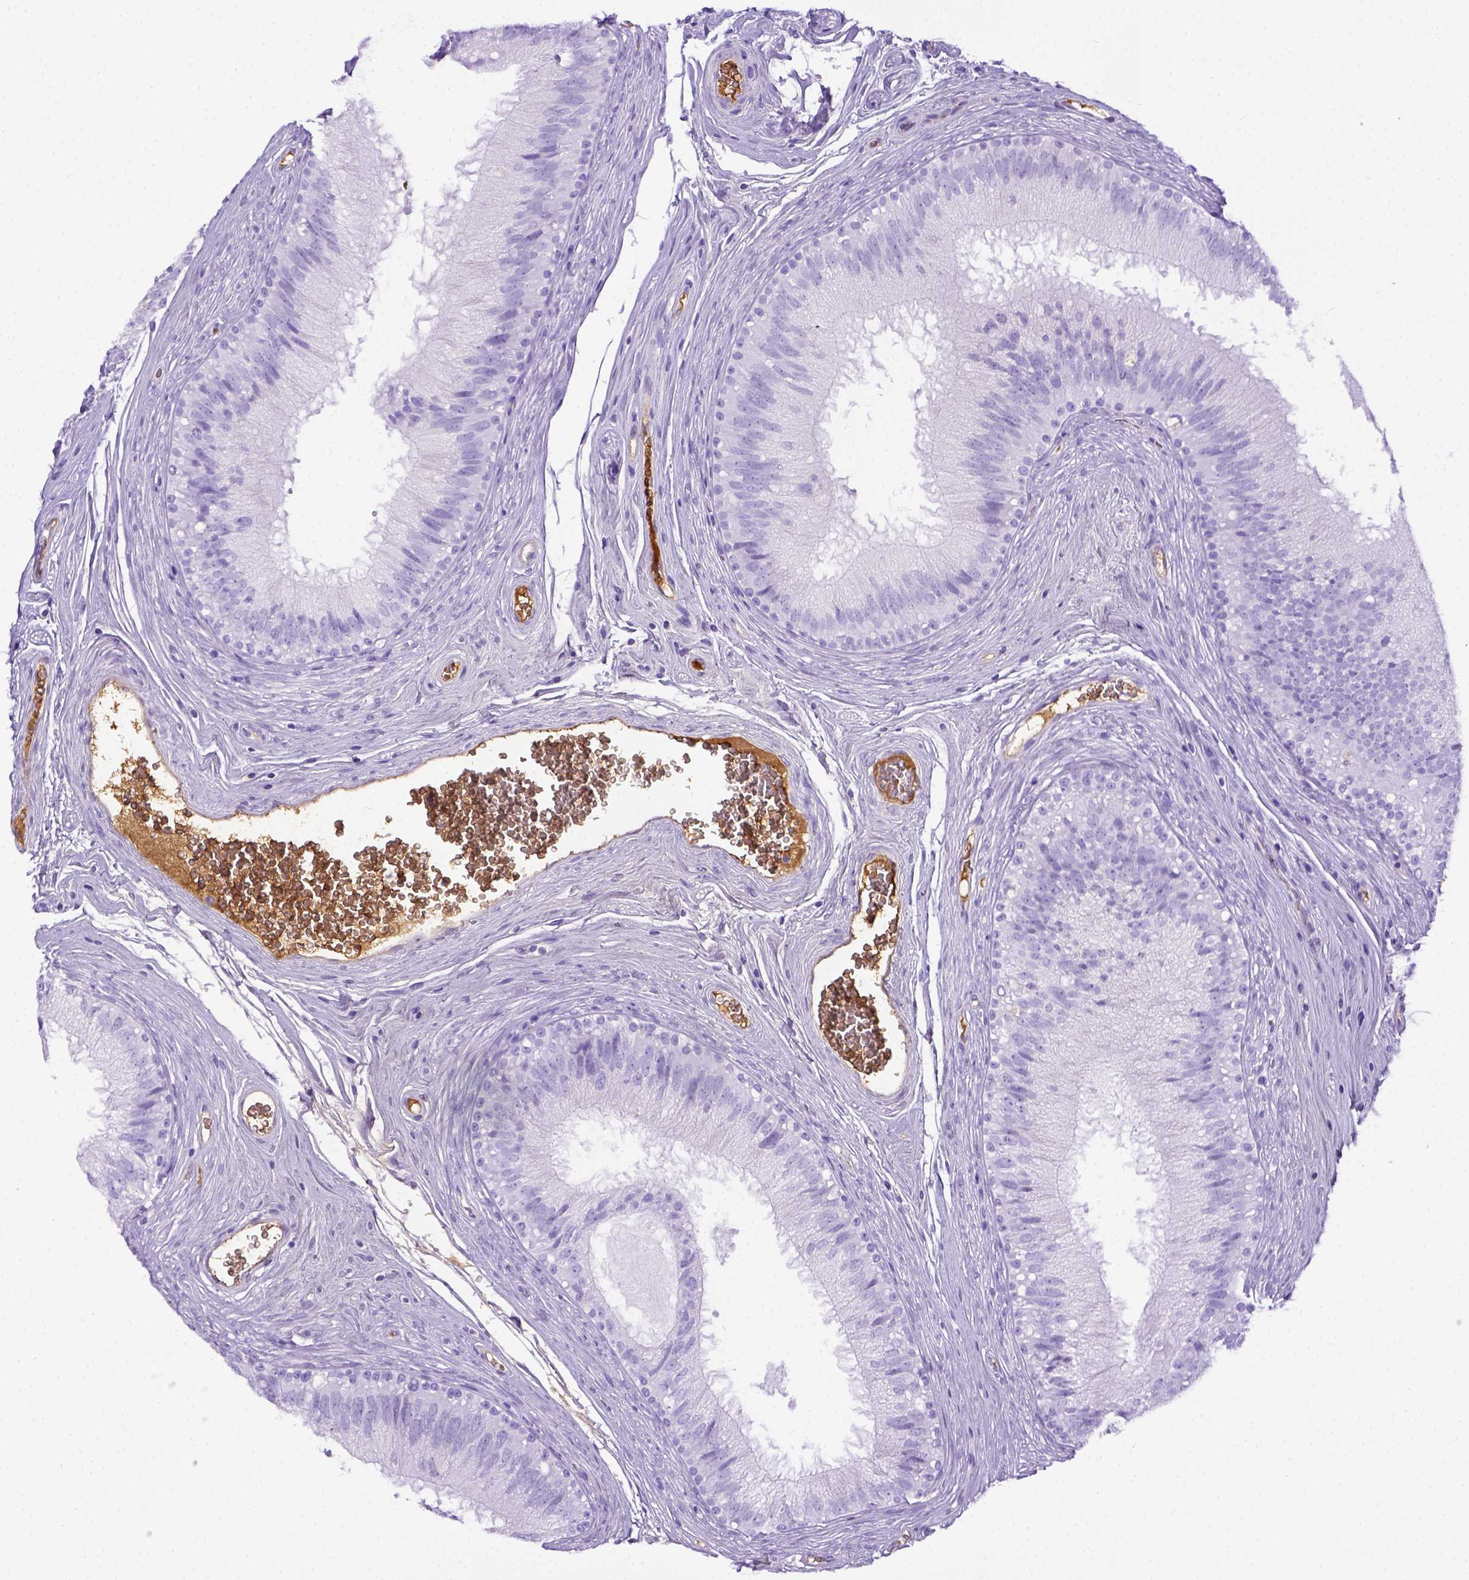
{"staining": {"intensity": "negative", "quantity": "none", "location": "none"}, "tissue": "epididymis", "cell_type": "Glandular cells", "image_type": "normal", "snomed": [{"axis": "morphology", "description": "Normal tissue, NOS"}, {"axis": "topography", "description": "Epididymis"}], "caption": "Epididymis stained for a protein using IHC displays no positivity glandular cells.", "gene": "ITIH4", "patient": {"sex": "male", "age": 37}}